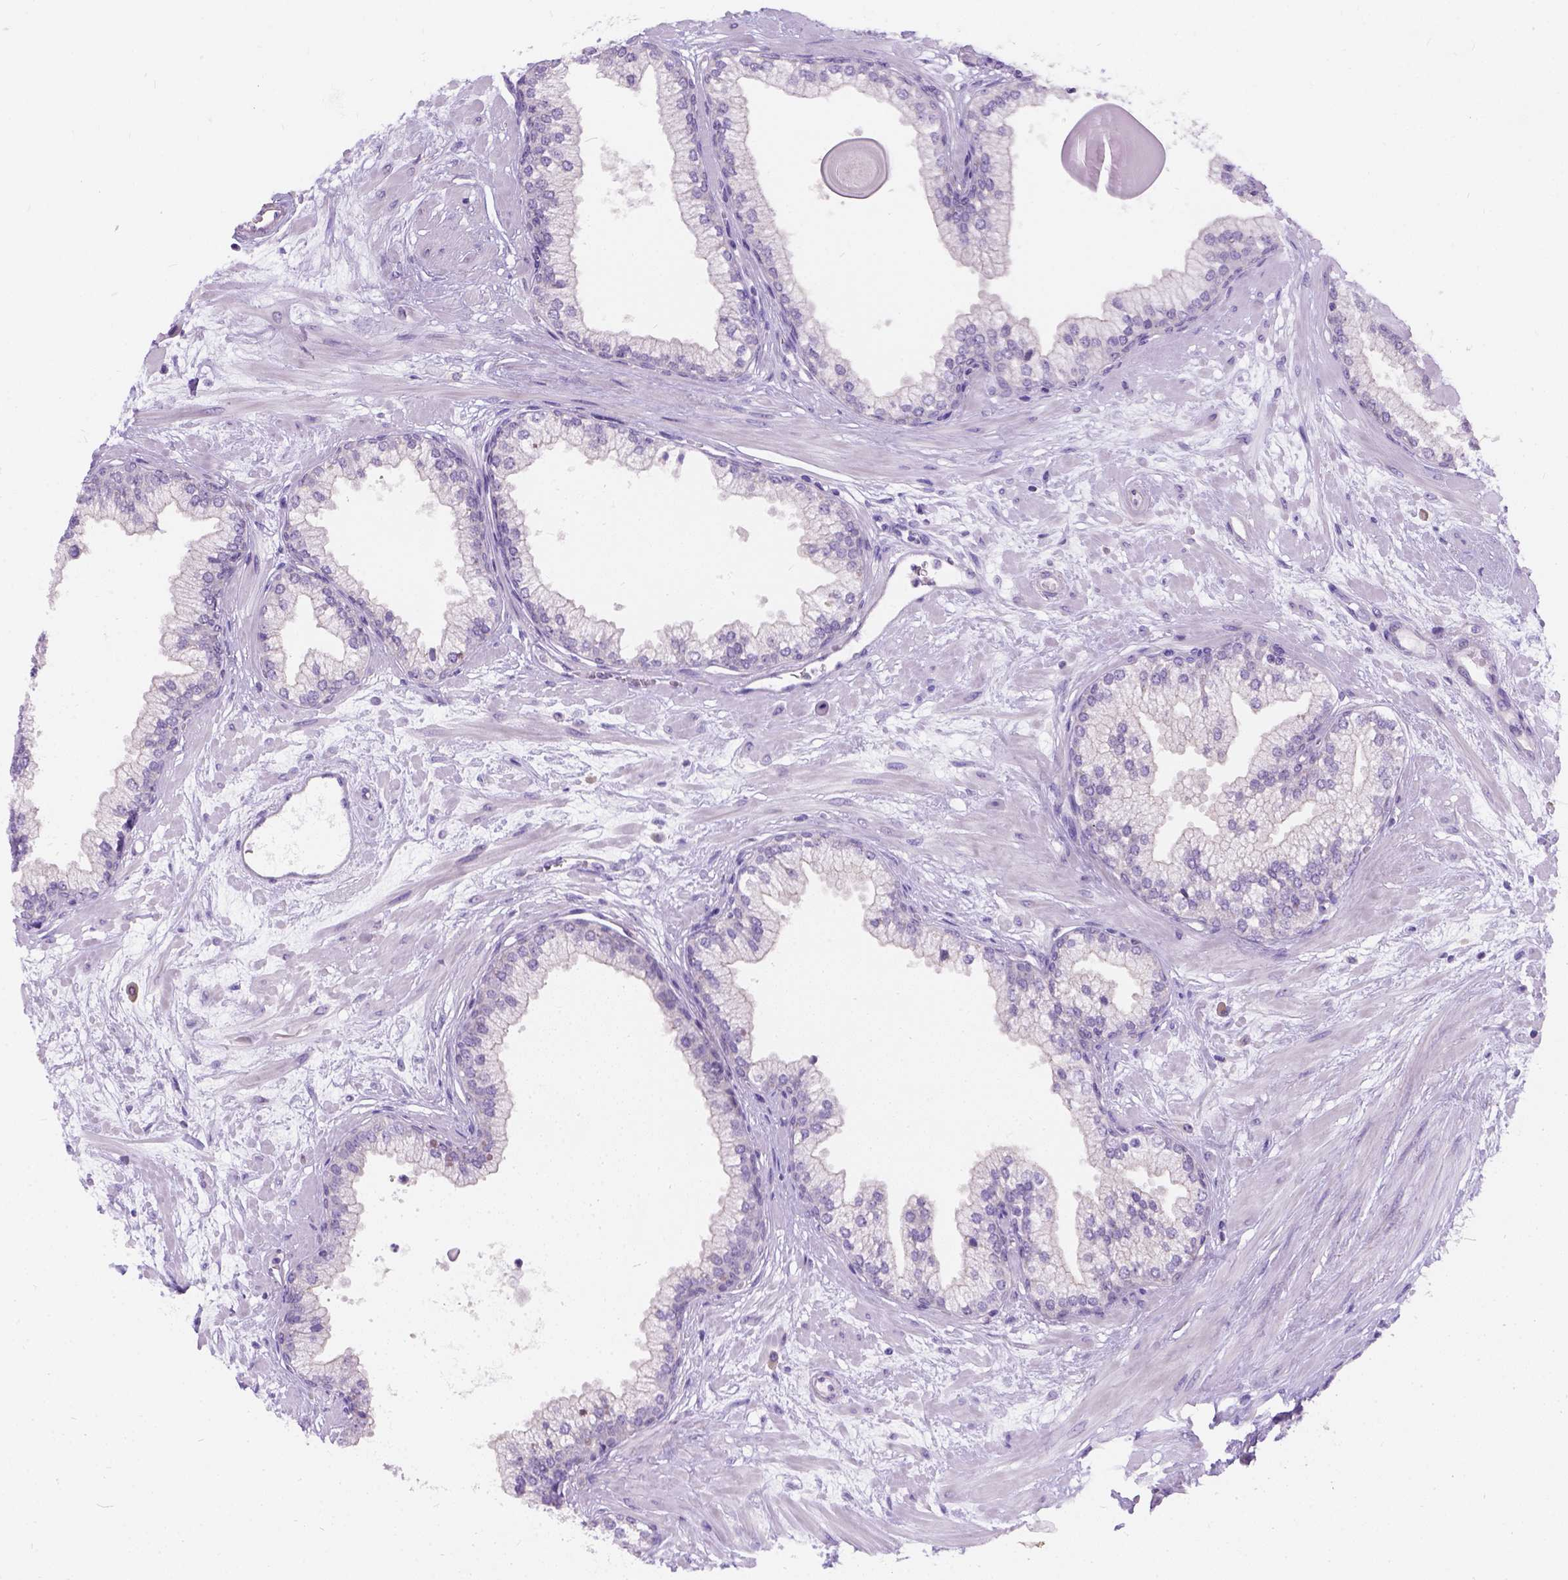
{"staining": {"intensity": "negative", "quantity": "none", "location": "none"}, "tissue": "prostate", "cell_type": "Glandular cells", "image_type": "normal", "snomed": [{"axis": "morphology", "description": "Normal tissue, NOS"}, {"axis": "topography", "description": "Prostate"}, {"axis": "topography", "description": "Peripheral nerve tissue"}], "caption": "IHC of unremarkable prostate demonstrates no positivity in glandular cells.", "gene": "C20orf144", "patient": {"sex": "male", "age": 61}}